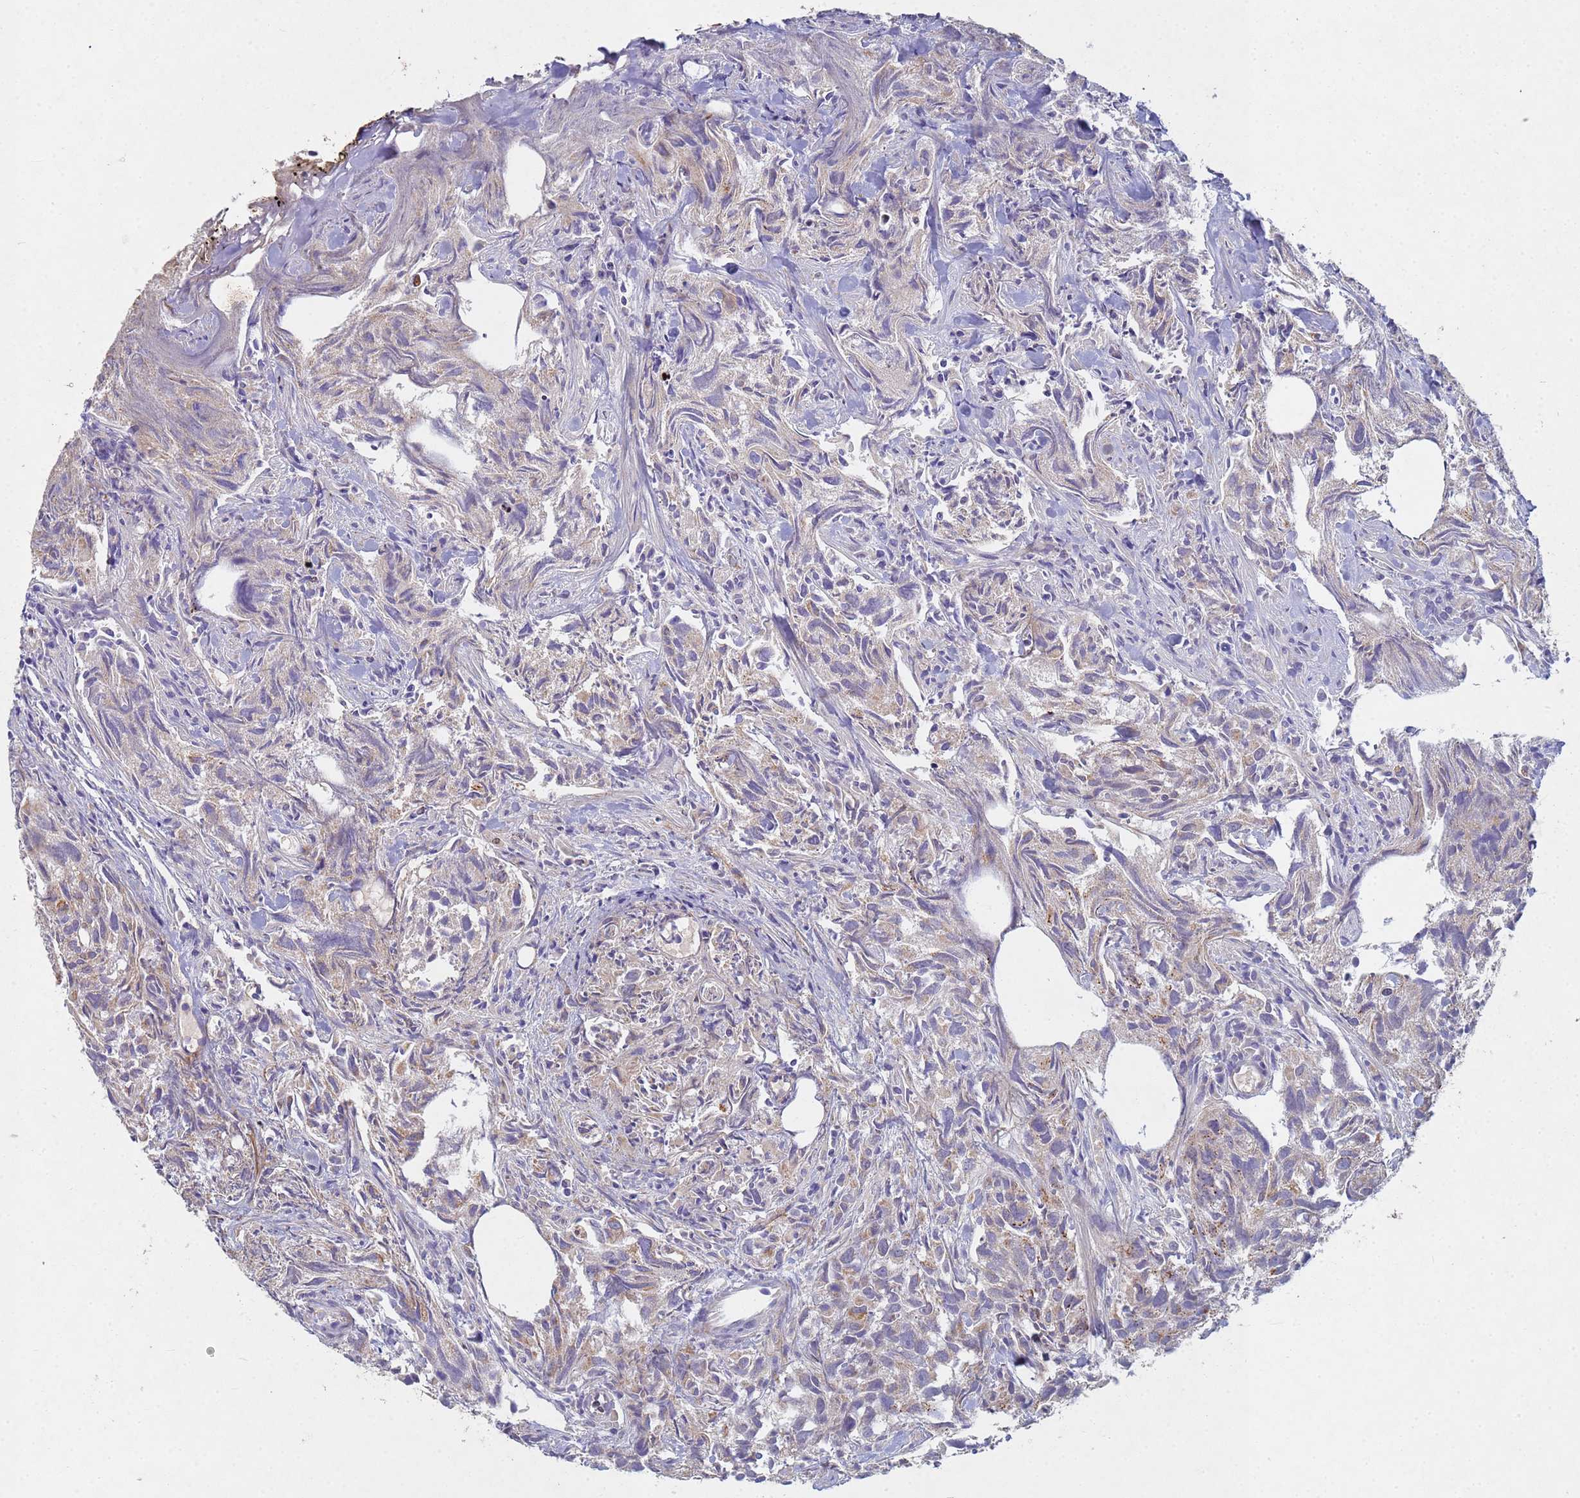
{"staining": {"intensity": "weak", "quantity": "25%-75%", "location": "cytoplasmic/membranous"}, "tissue": "urothelial cancer", "cell_type": "Tumor cells", "image_type": "cancer", "snomed": [{"axis": "morphology", "description": "Urothelial carcinoma, High grade"}, {"axis": "topography", "description": "Urinary bladder"}], "caption": "The immunohistochemical stain shows weak cytoplasmic/membranous staining in tumor cells of urothelial cancer tissue. (DAB IHC, brown staining for protein, blue staining for nuclei).", "gene": "TNPO2", "patient": {"sex": "female", "age": 75}}